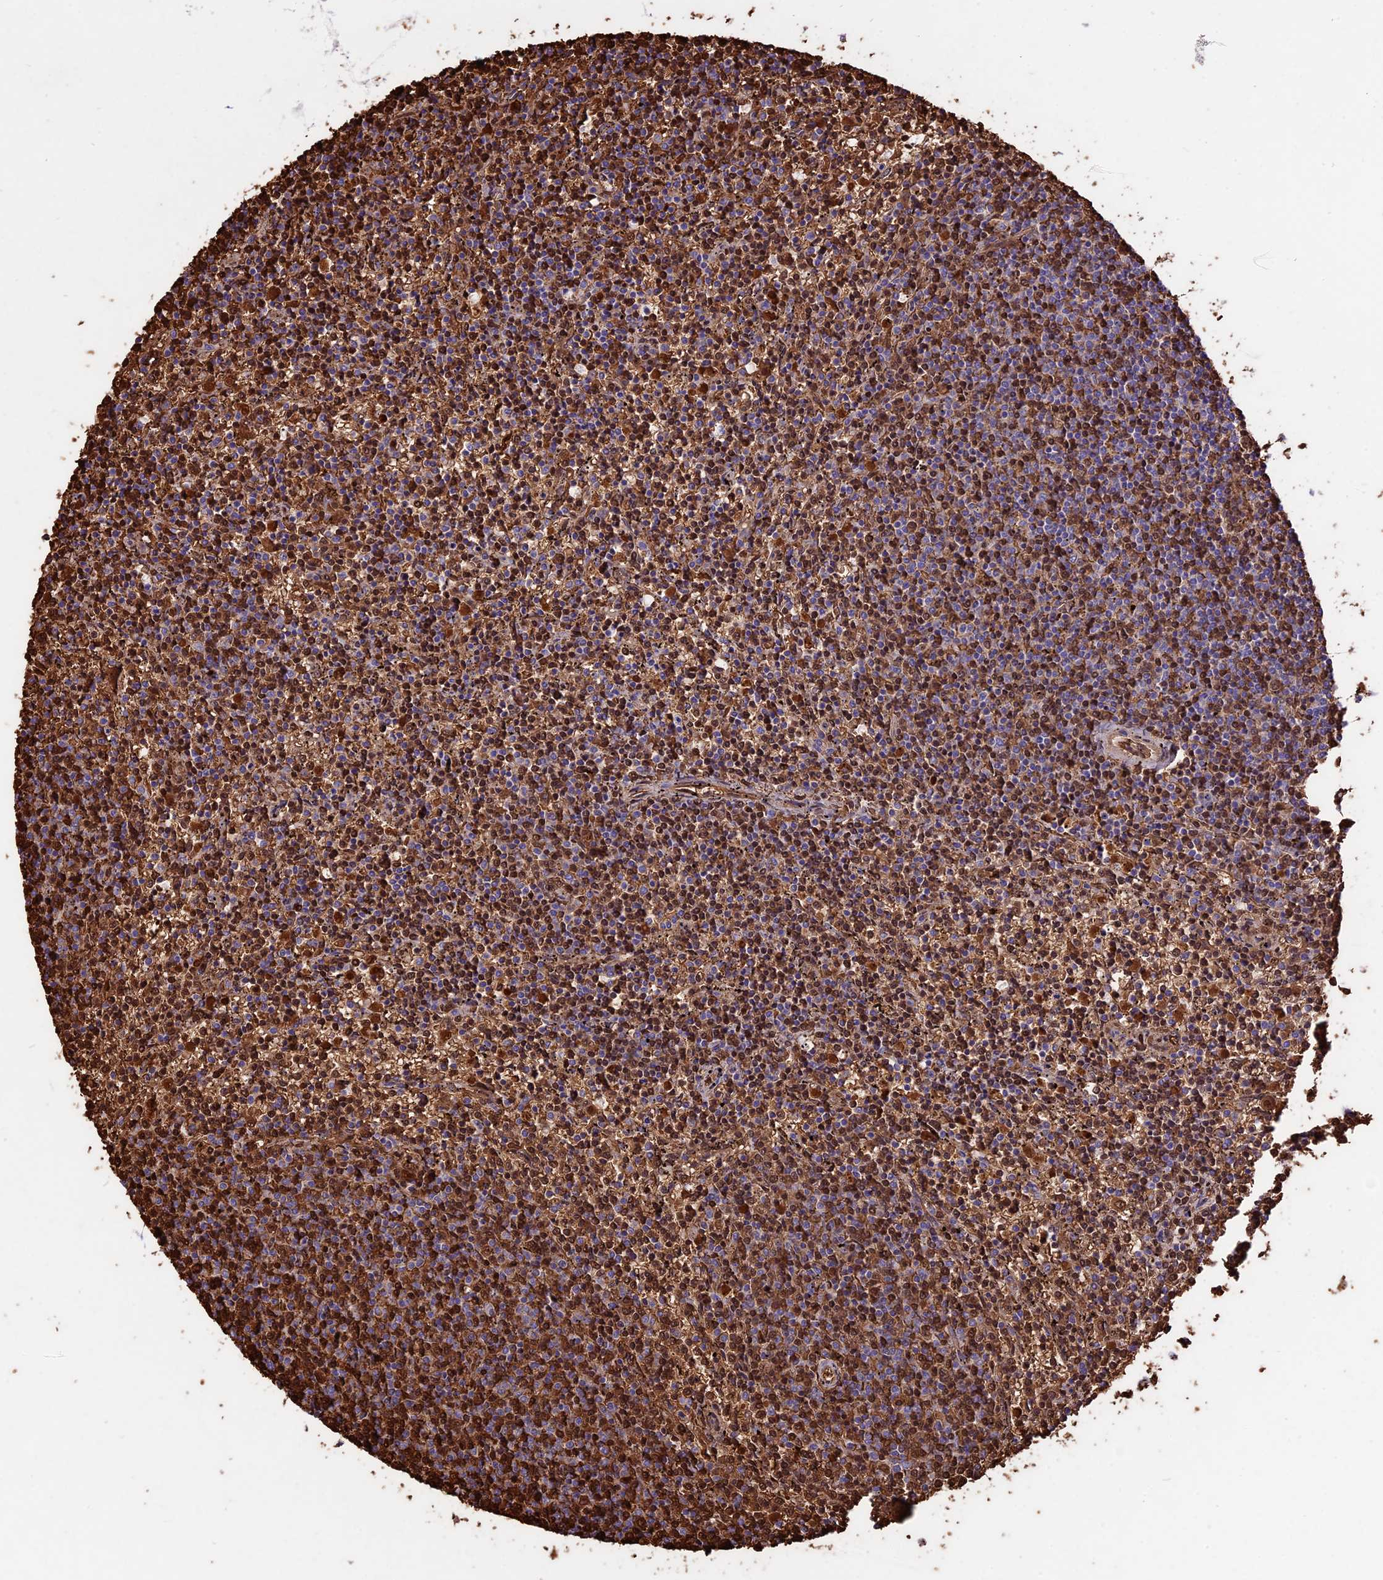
{"staining": {"intensity": "strong", "quantity": "25%-75%", "location": "cytoplasmic/membranous"}, "tissue": "lymphoma", "cell_type": "Tumor cells", "image_type": "cancer", "snomed": [{"axis": "morphology", "description": "Malignant lymphoma, non-Hodgkin's type, Low grade"}, {"axis": "topography", "description": "Spleen"}], "caption": "Lymphoma stained for a protein (brown) exhibits strong cytoplasmic/membranous positive staining in about 25%-75% of tumor cells.", "gene": "TTC4", "patient": {"sex": "female", "age": 50}}